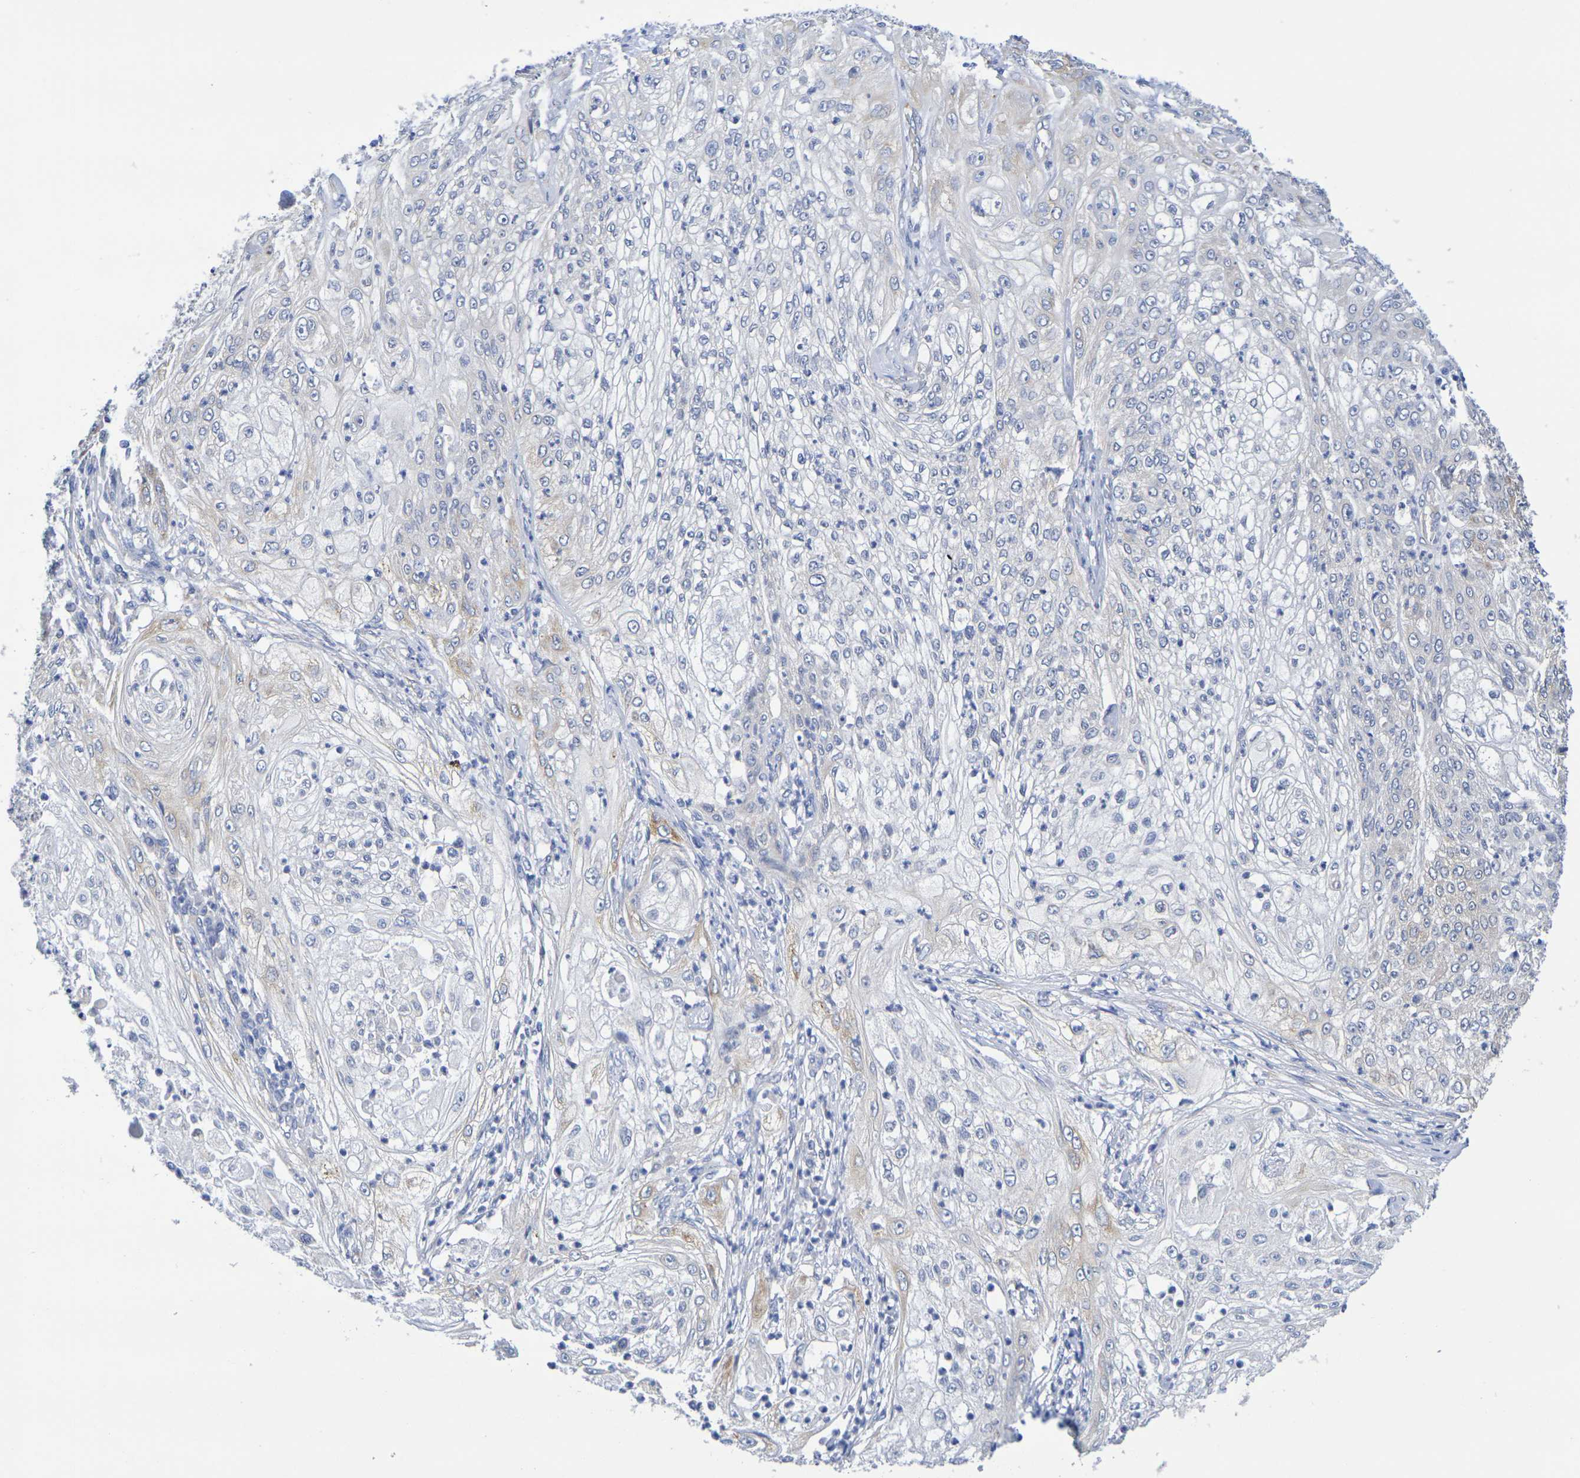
{"staining": {"intensity": "weak", "quantity": "<25%", "location": "cytoplasmic/membranous"}, "tissue": "lung cancer", "cell_type": "Tumor cells", "image_type": "cancer", "snomed": [{"axis": "morphology", "description": "Inflammation, NOS"}, {"axis": "morphology", "description": "Squamous cell carcinoma, NOS"}, {"axis": "topography", "description": "Lymph node"}, {"axis": "topography", "description": "Soft tissue"}, {"axis": "topography", "description": "Lung"}], "caption": "IHC image of human lung cancer stained for a protein (brown), which shows no expression in tumor cells.", "gene": "TMCC3", "patient": {"sex": "male", "age": 66}}